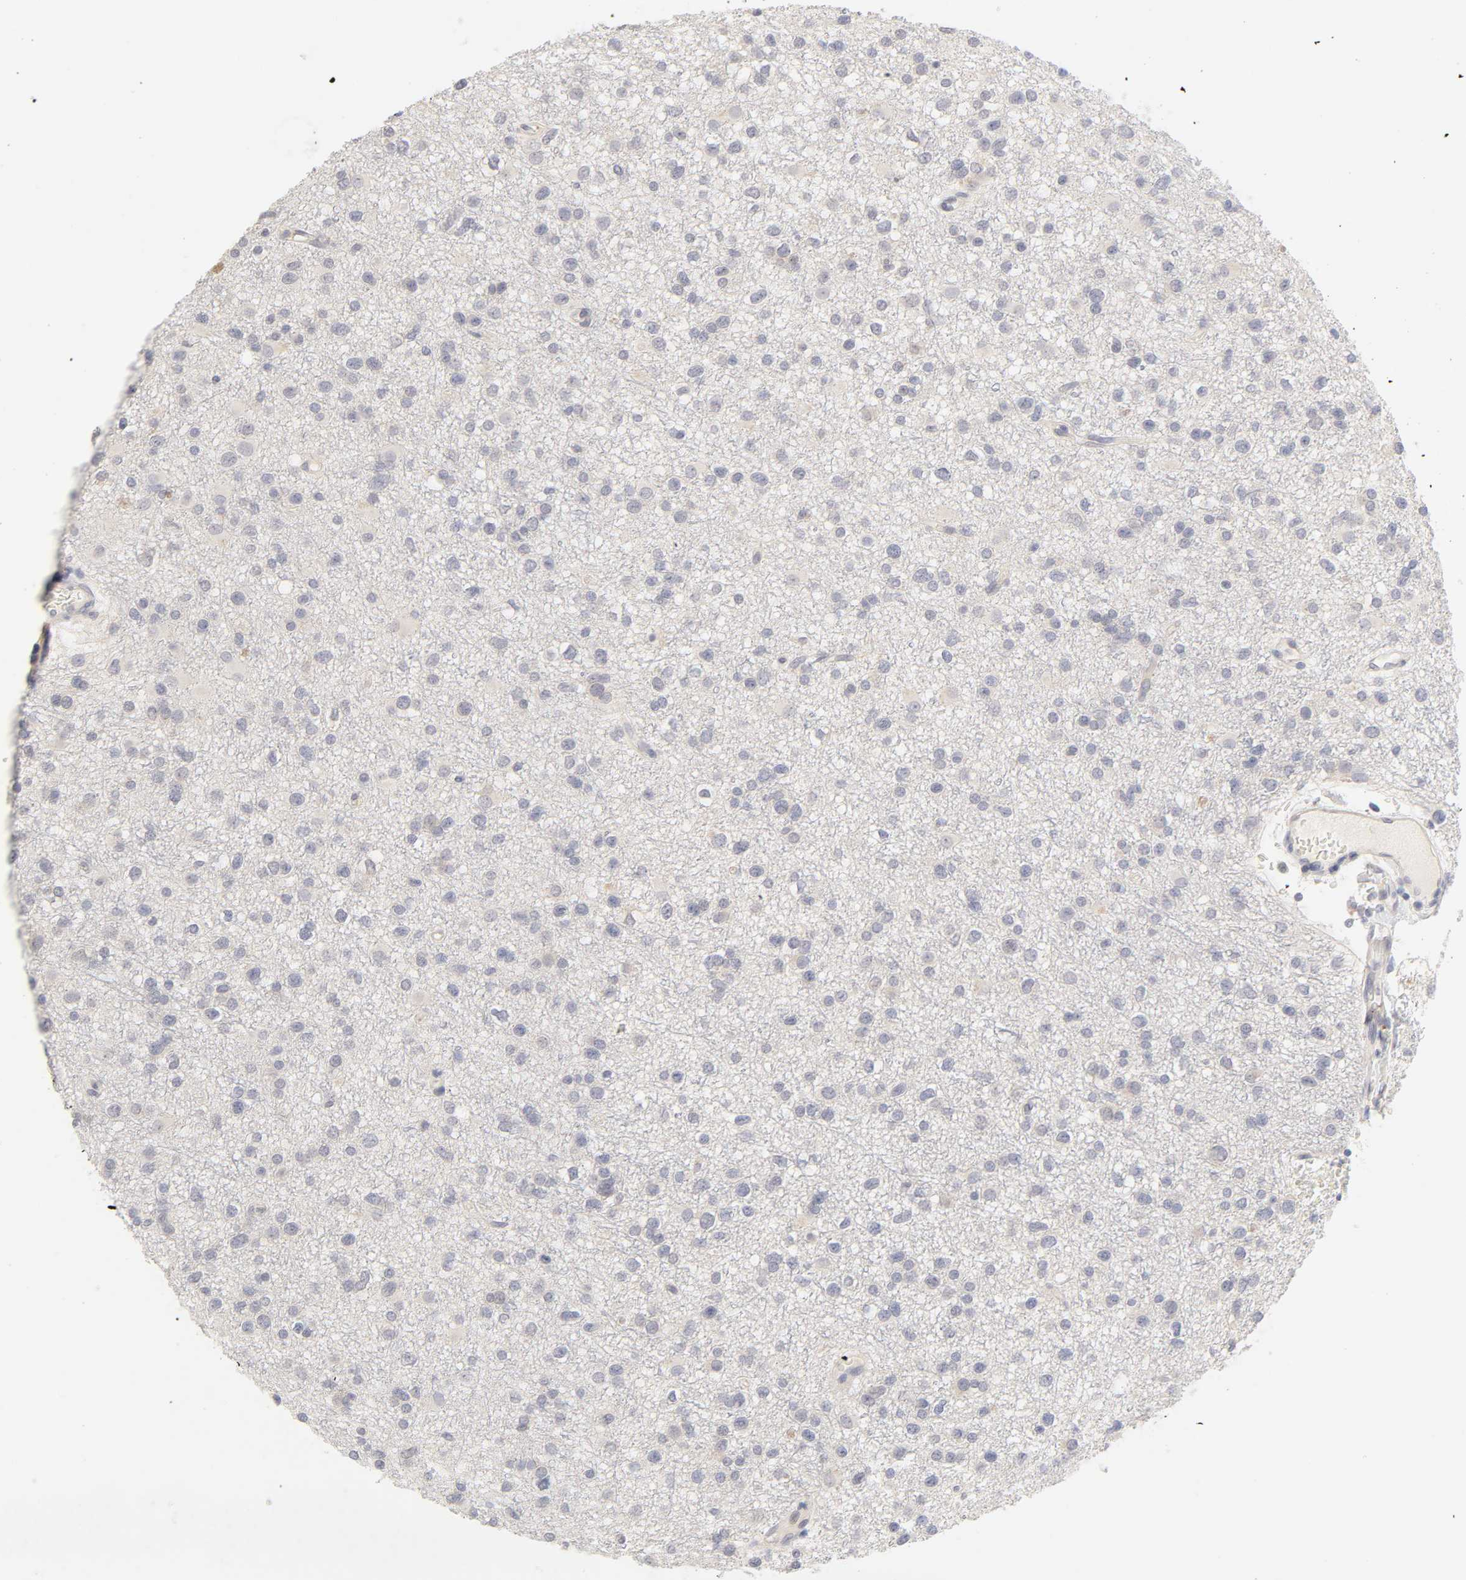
{"staining": {"intensity": "negative", "quantity": "none", "location": "none"}, "tissue": "glioma", "cell_type": "Tumor cells", "image_type": "cancer", "snomed": [{"axis": "morphology", "description": "Glioma, malignant, Low grade"}, {"axis": "topography", "description": "Brain"}], "caption": "Tumor cells show no significant protein positivity in malignant glioma (low-grade).", "gene": "CYP4B1", "patient": {"sex": "male", "age": 42}}